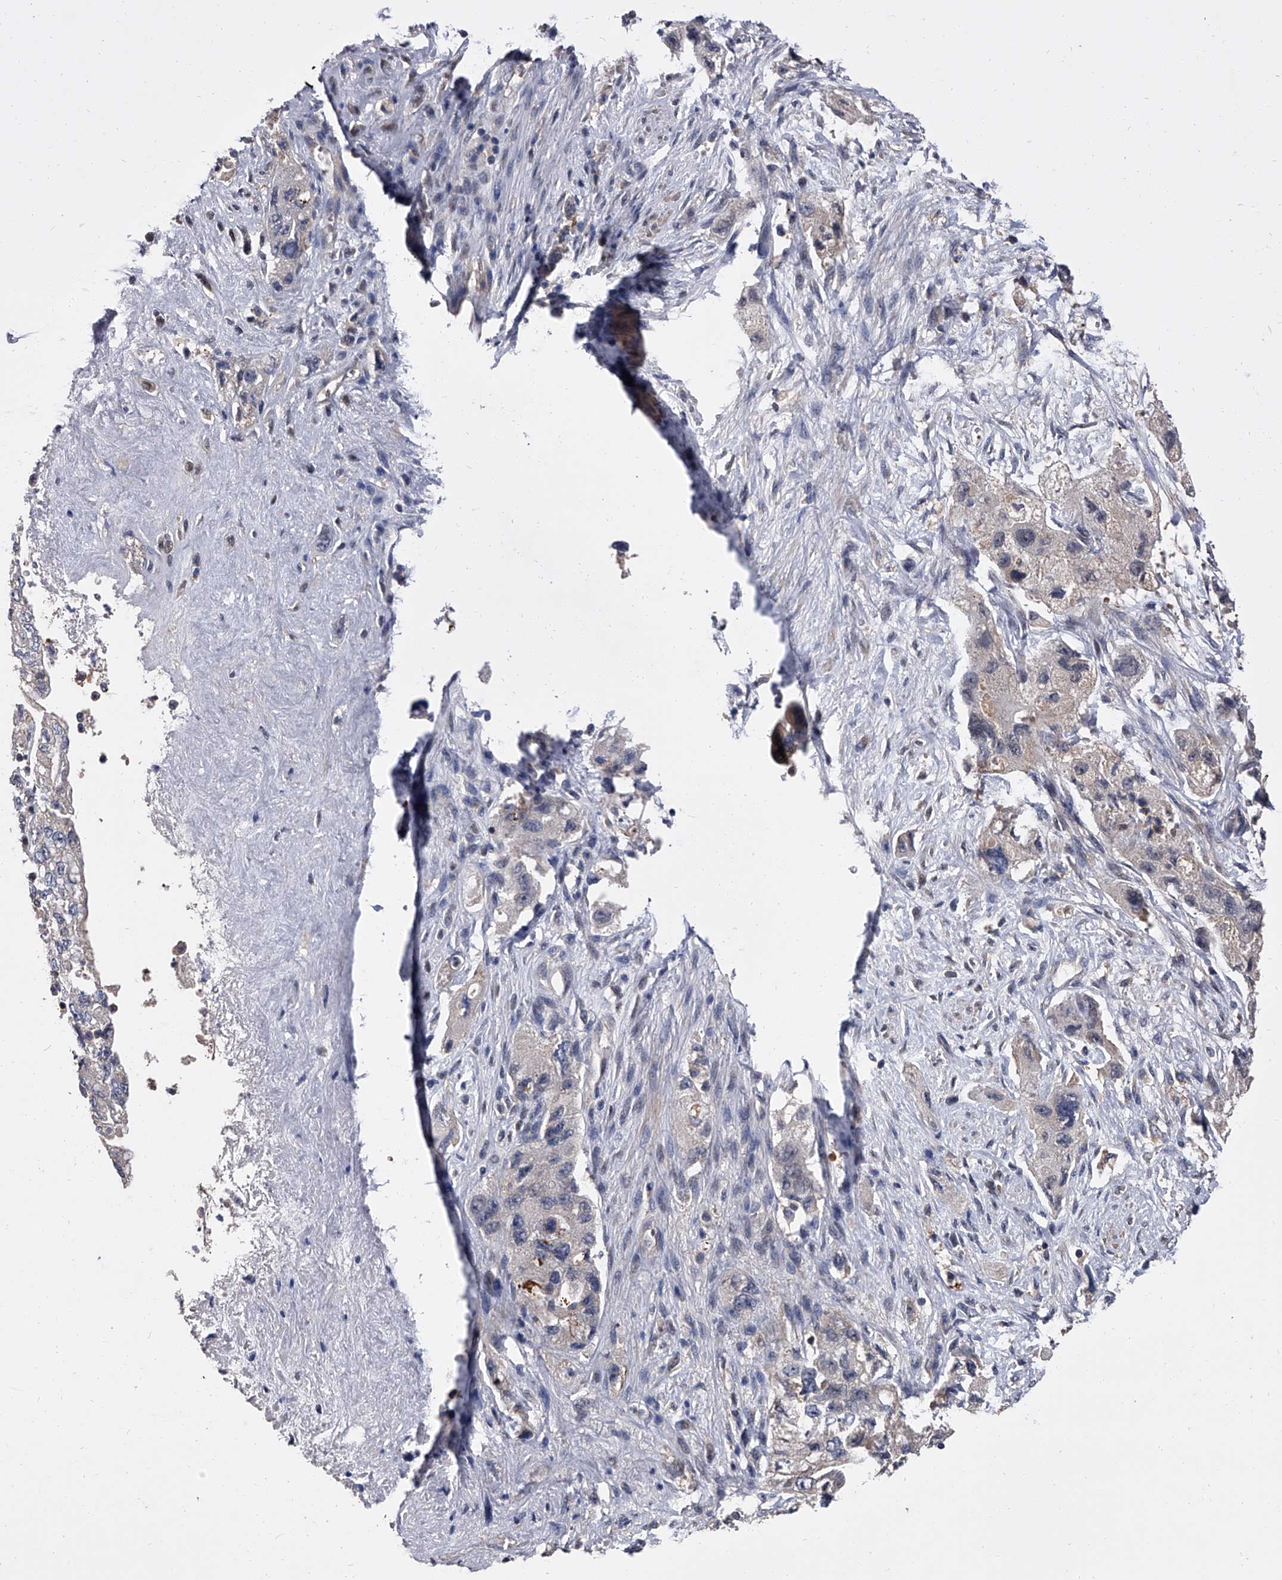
{"staining": {"intensity": "negative", "quantity": "none", "location": "none"}, "tissue": "pancreatic cancer", "cell_type": "Tumor cells", "image_type": "cancer", "snomed": [{"axis": "morphology", "description": "Adenocarcinoma, NOS"}, {"axis": "topography", "description": "Pancreas"}], "caption": "Immunohistochemistry micrograph of neoplastic tissue: pancreatic cancer stained with DAB exhibits no significant protein staining in tumor cells.", "gene": "STK36", "patient": {"sex": "female", "age": 73}}